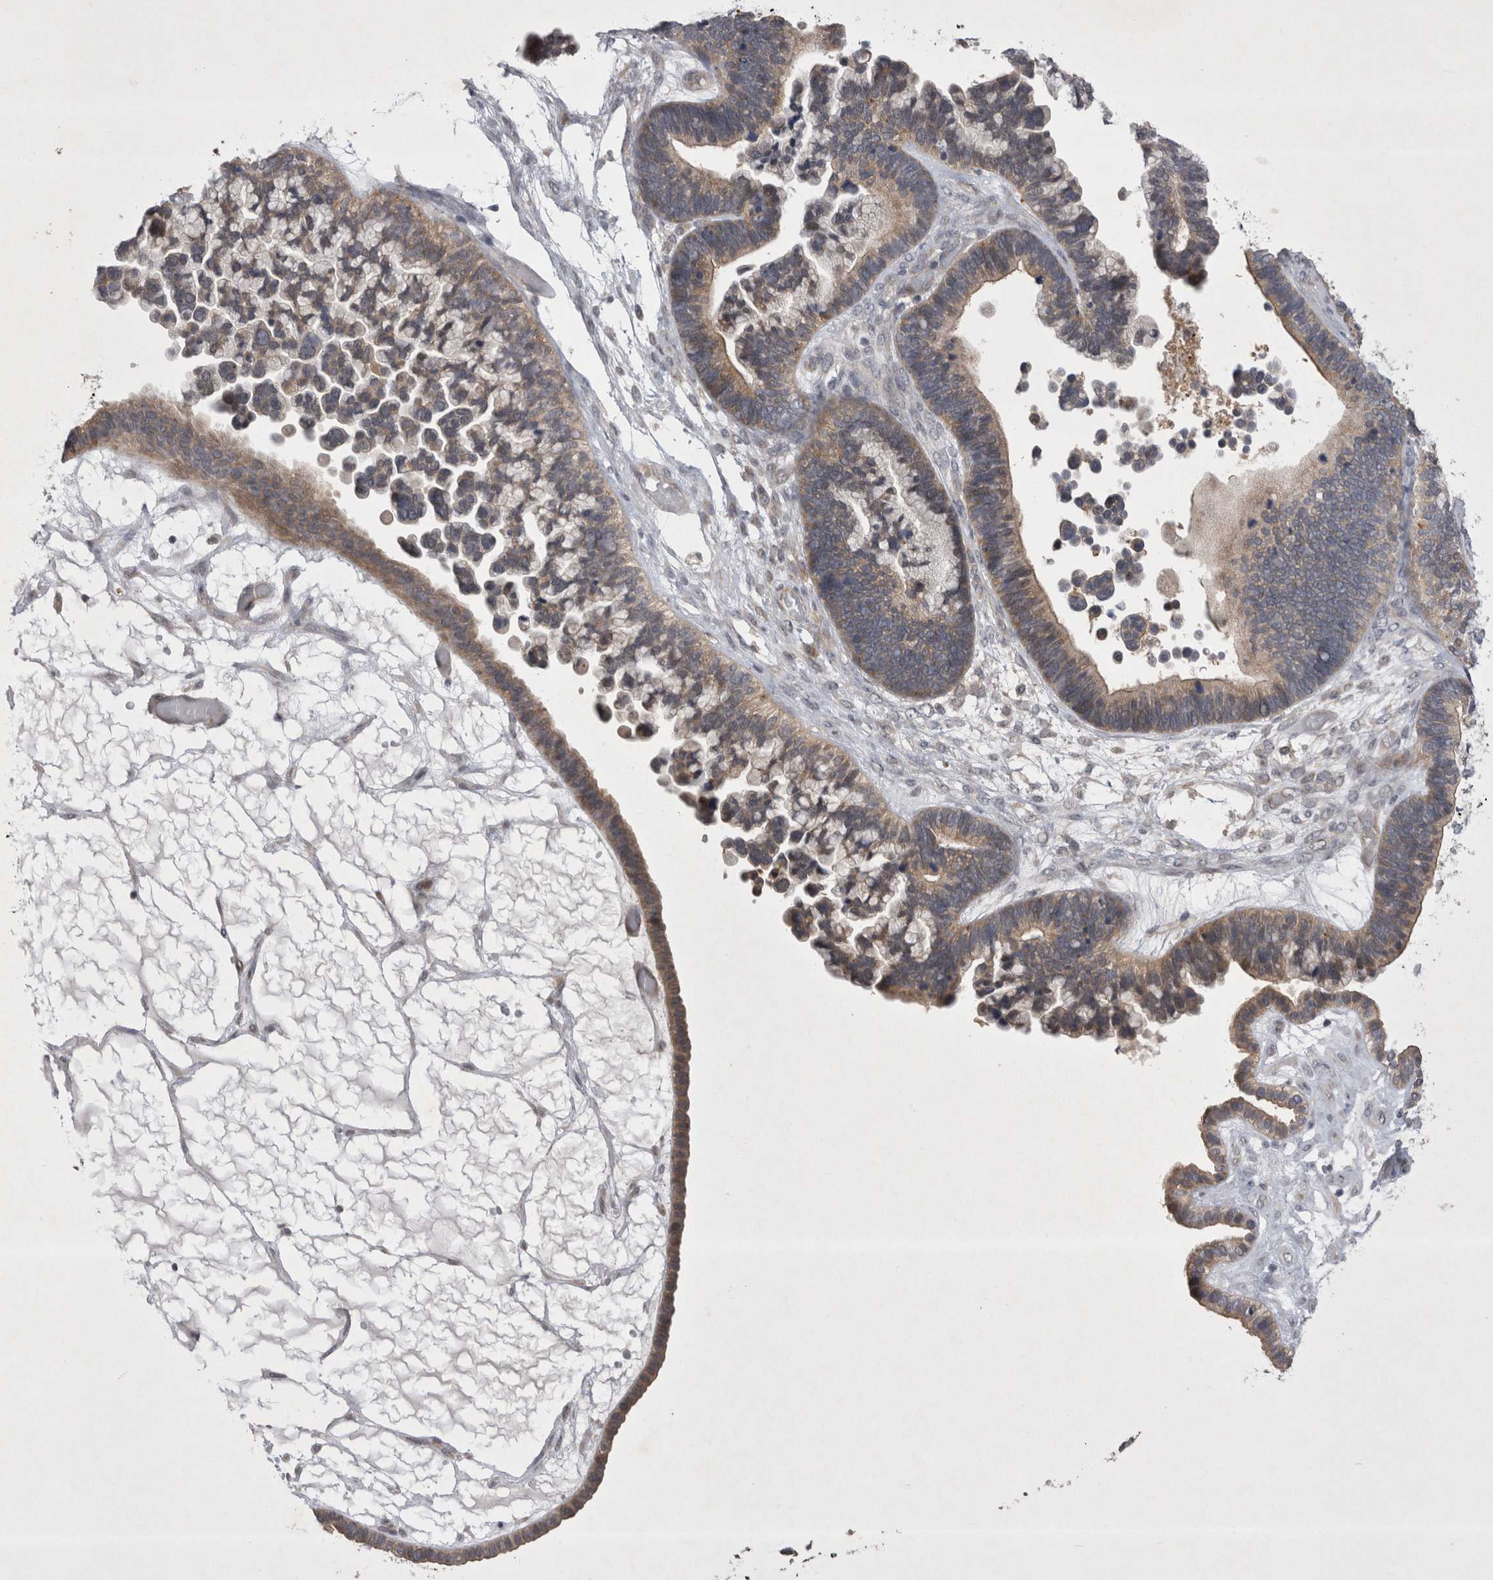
{"staining": {"intensity": "weak", "quantity": ">75%", "location": "cytoplasmic/membranous"}, "tissue": "ovarian cancer", "cell_type": "Tumor cells", "image_type": "cancer", "snomed": [{"axis": "morphology", "description": "Cystadenocarcinoma, serous, NOS"}, {"axis": "topography", "description": "Ovary"}], "caption": "Protein staining demonstrates weak cytoplasmic/membranous positivity in about >75% of tumor cells in ovarian cancer (serous cystadenocarcinoma).", "gene": "CTBS", "patient": {"sex": "female", "age": 56}}